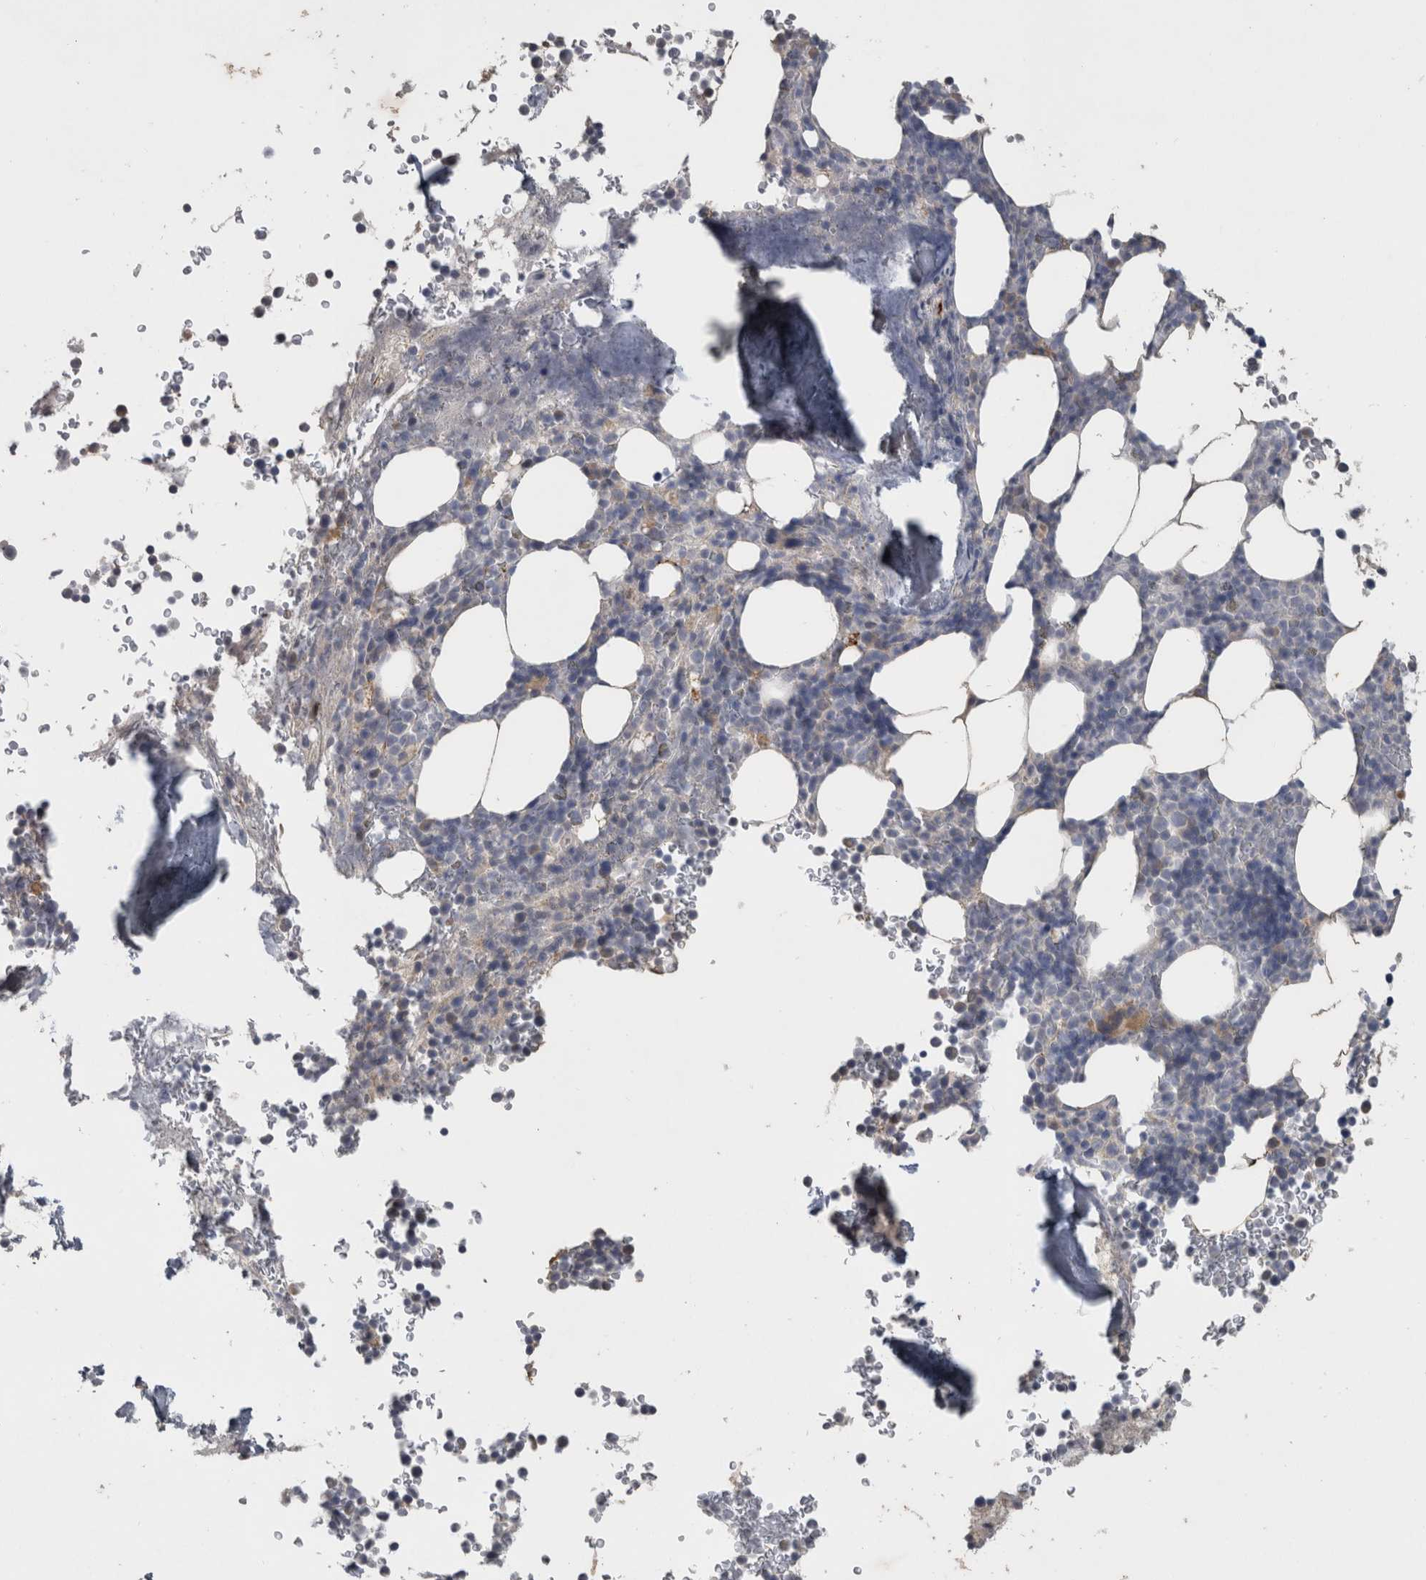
{"staining": {"intensity": "weak", "quantity": "<25%", "location": "cytoplasmic/membranous"}, "tissue": "bone marrow", "cell_type": "Hematopoietic cells", "image_type": "normal", "snomed": [{"axis": "morphology", "description": "Normal tissue, NOS"}, {"axis": "topography", "description": "Bone marrow"}], "caption": "Human bone marrow stained for a protein using IHC reveals no positivity in hematopoietic cells.", "gene": "SLC22A11", "patient": {"sex": "male", "age": 58}}